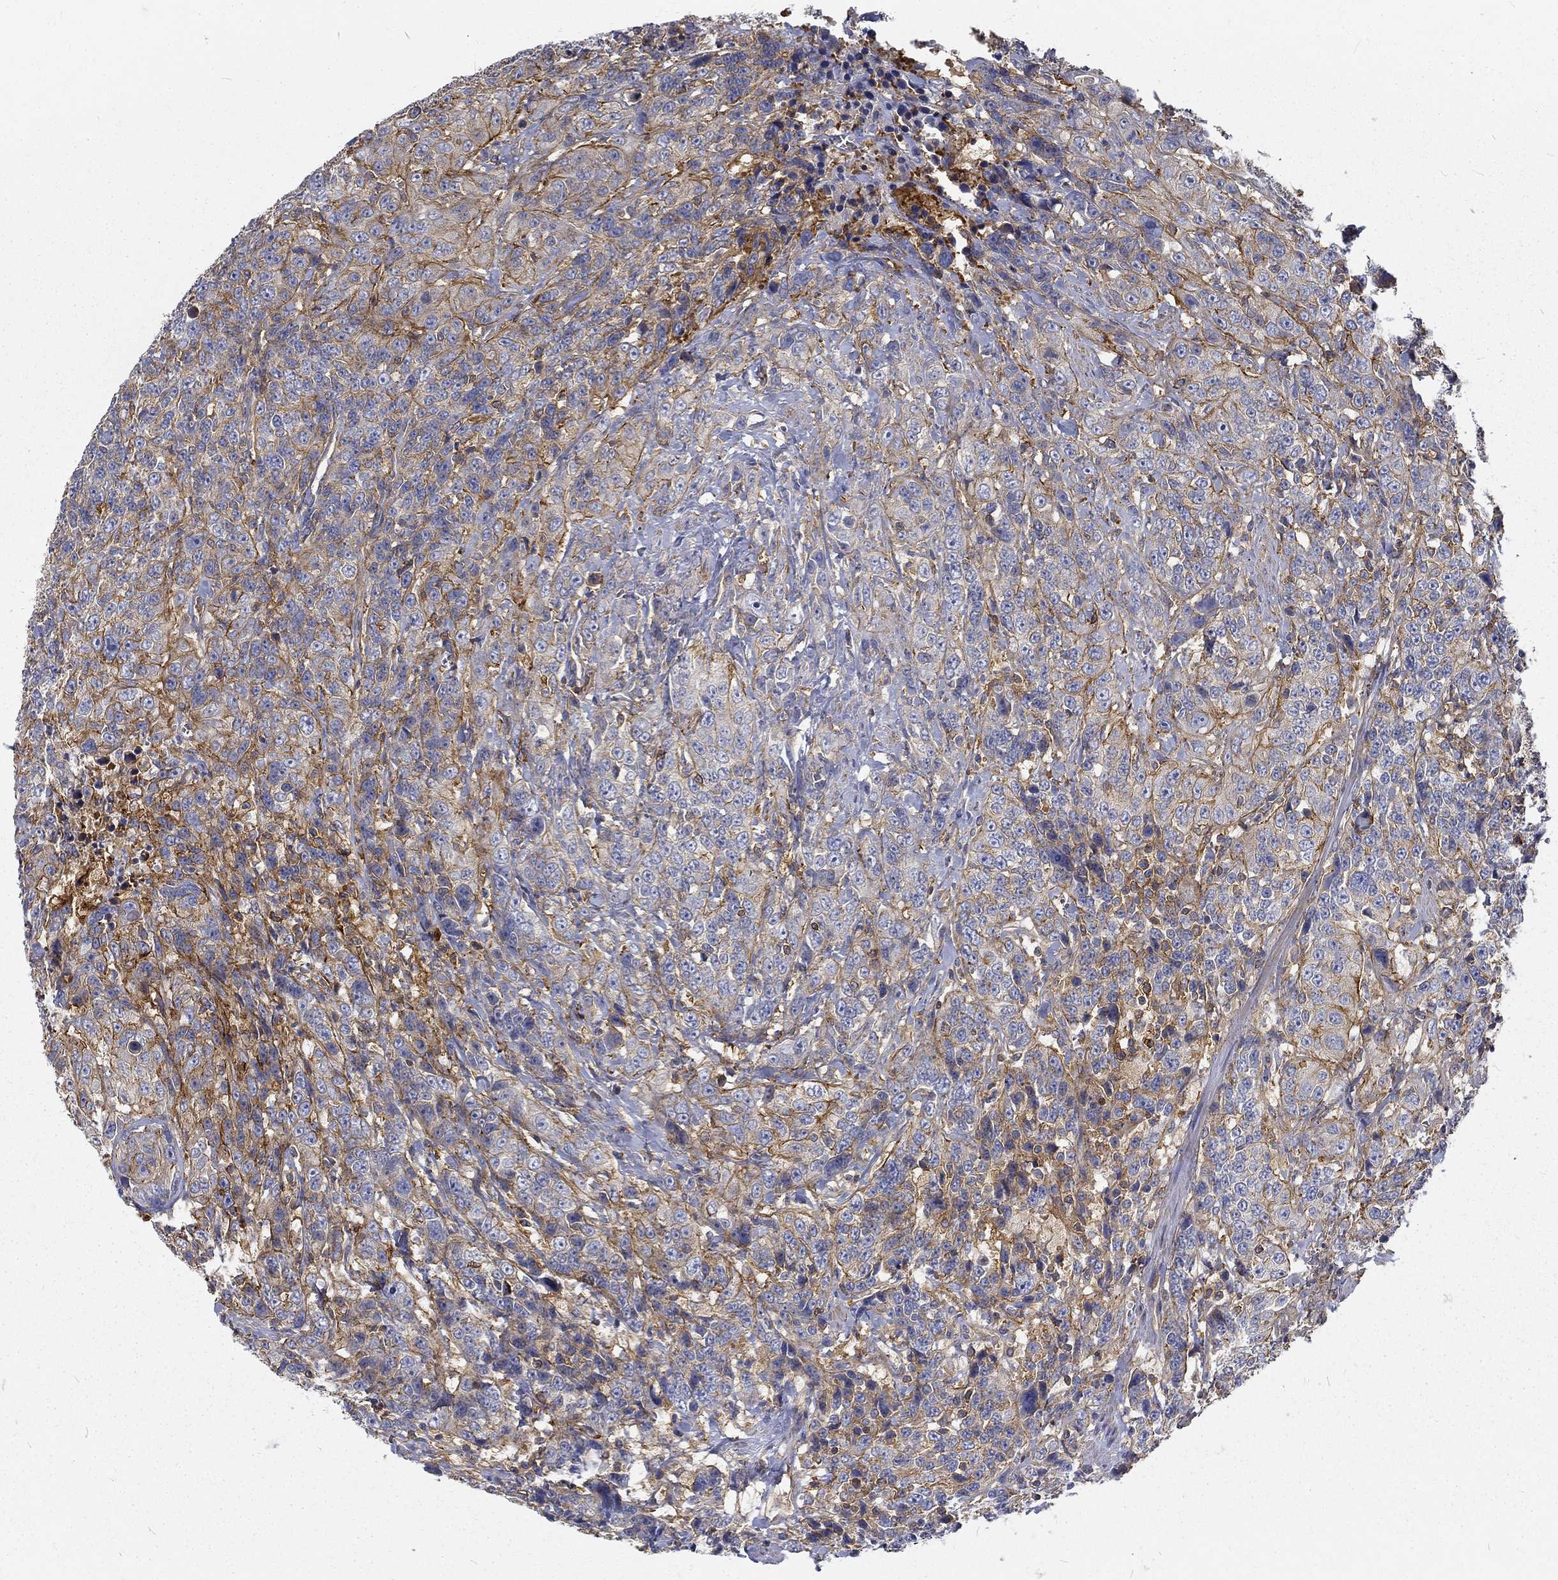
{"staining": {"intensity": "moderate", "quantity": "25%-75%", "location": "cytoplasmic/membranous"}, "tissue": "urothelial cancer", "cell_type": "Tumor cells", "image_type": "cancer", "snomed": [{"axis": "morphology", "description": "Urothelial carcinoma, NOS"}, {"axis": "morphology", "description": "Urothelial carcinoma, High grade"}, {"axis": "topography", "description": "Urinary bladder"}], "caption": "Immunohistochemical staining of human urothelial cancer shows medium levels of moderate cytoplasmic/membranous positivity in approximately 25%-75% of tumor cells. (IHC, brightfield microscopy, high magnification).", "gene": "MTMR11", "patient": {"sex": "female", "age": 73}}